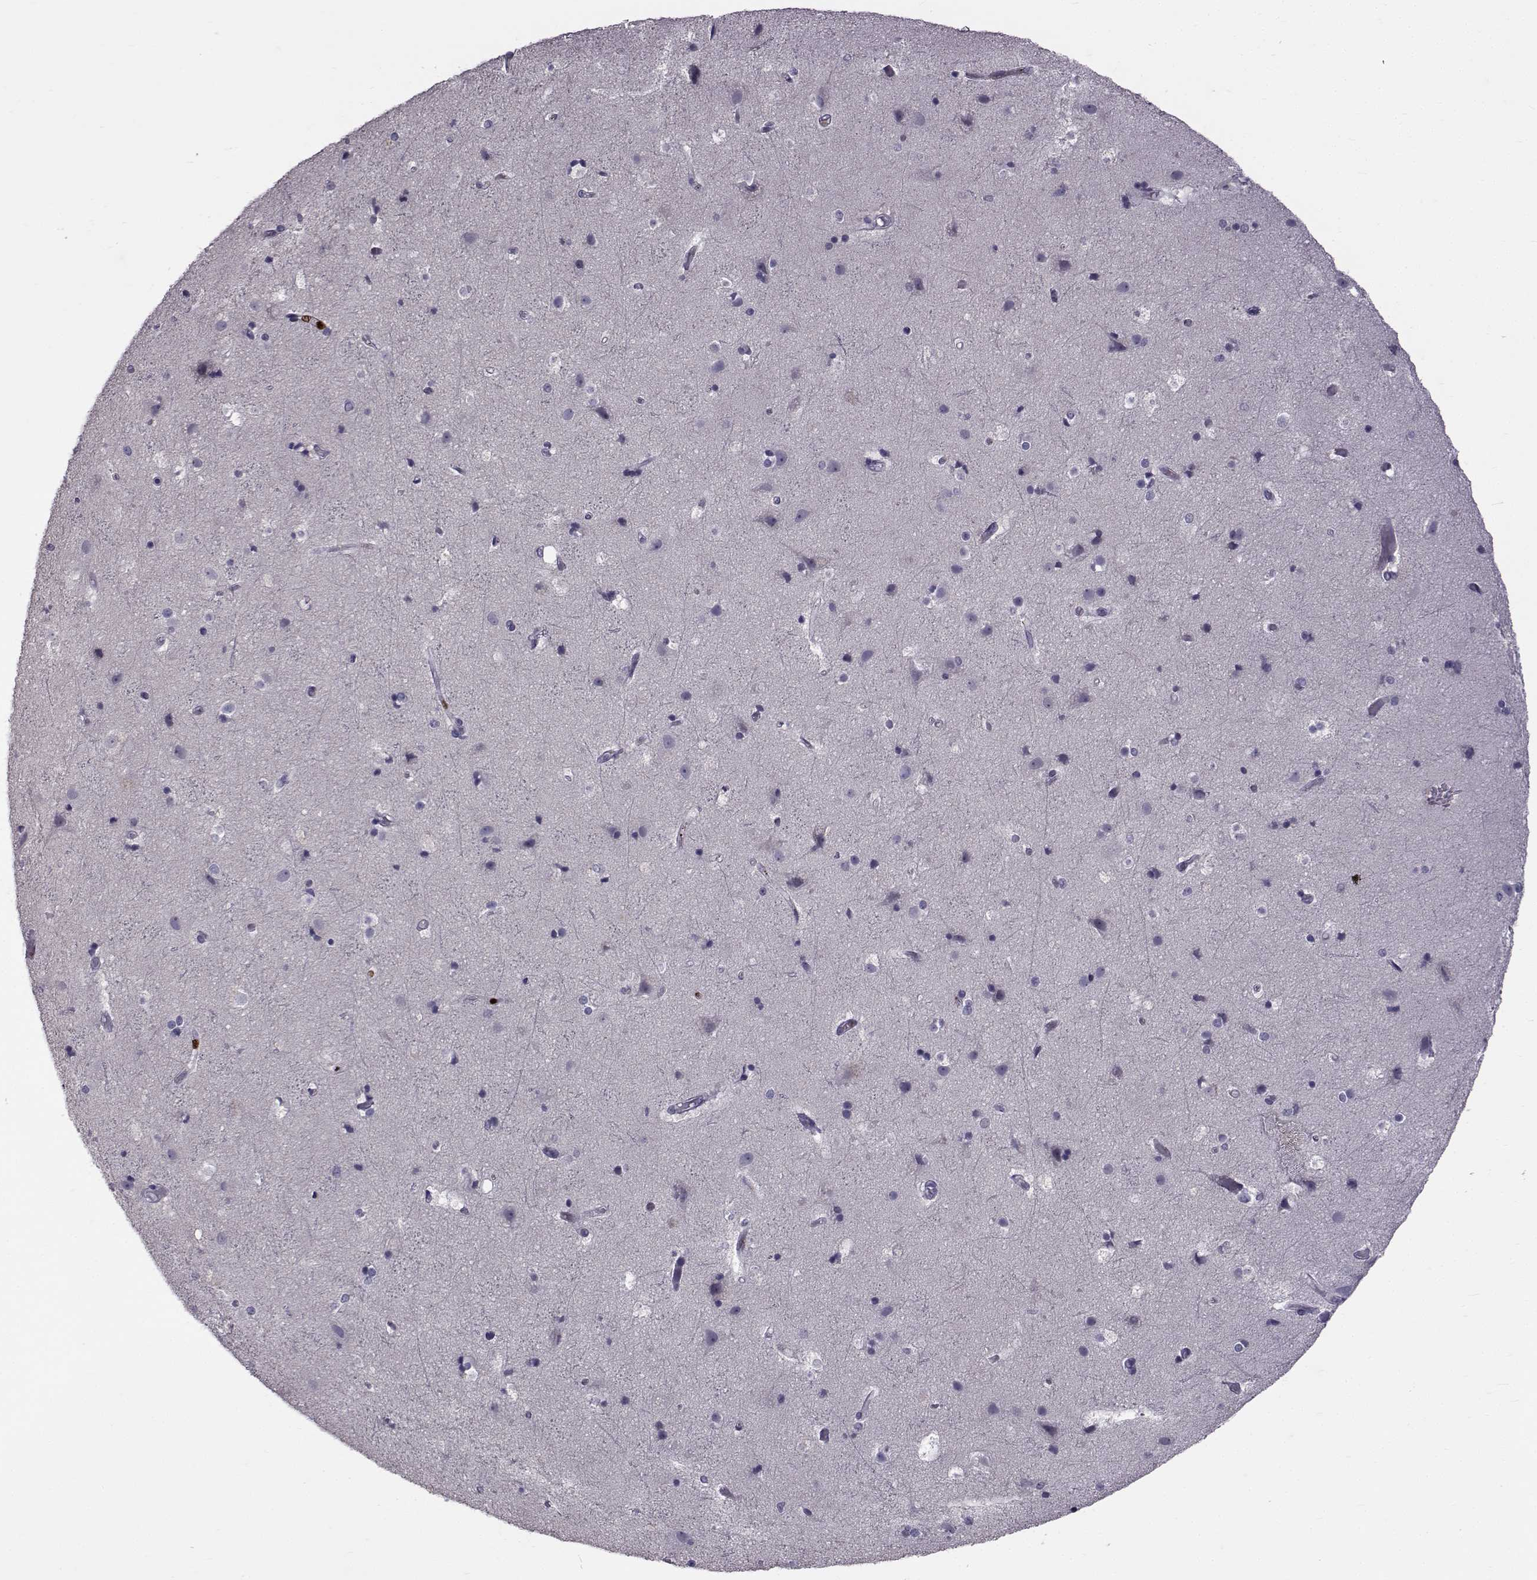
{"staining": {"intensity": "negative", "quantity": "none", "location": "none"}, "tissue": "cerebral cortex", "cell_type": "Endothelial cells", "image_type": "normal", "snomed": [{"axis": "morphology", "description": "Normal tissue, NOS"}, {"axis": "topography", "description": "Cerebral cortex"}], "caption": "DAB (3,3'-diaminobenzidine) immunohistochemical staining of normal cerebral cortex demonstrates no significant staining in endothelial cells. Nuclei are stained in blue.", "gene": "TNFRSF11B", "patient": {"sex": "female", "age": 52}}